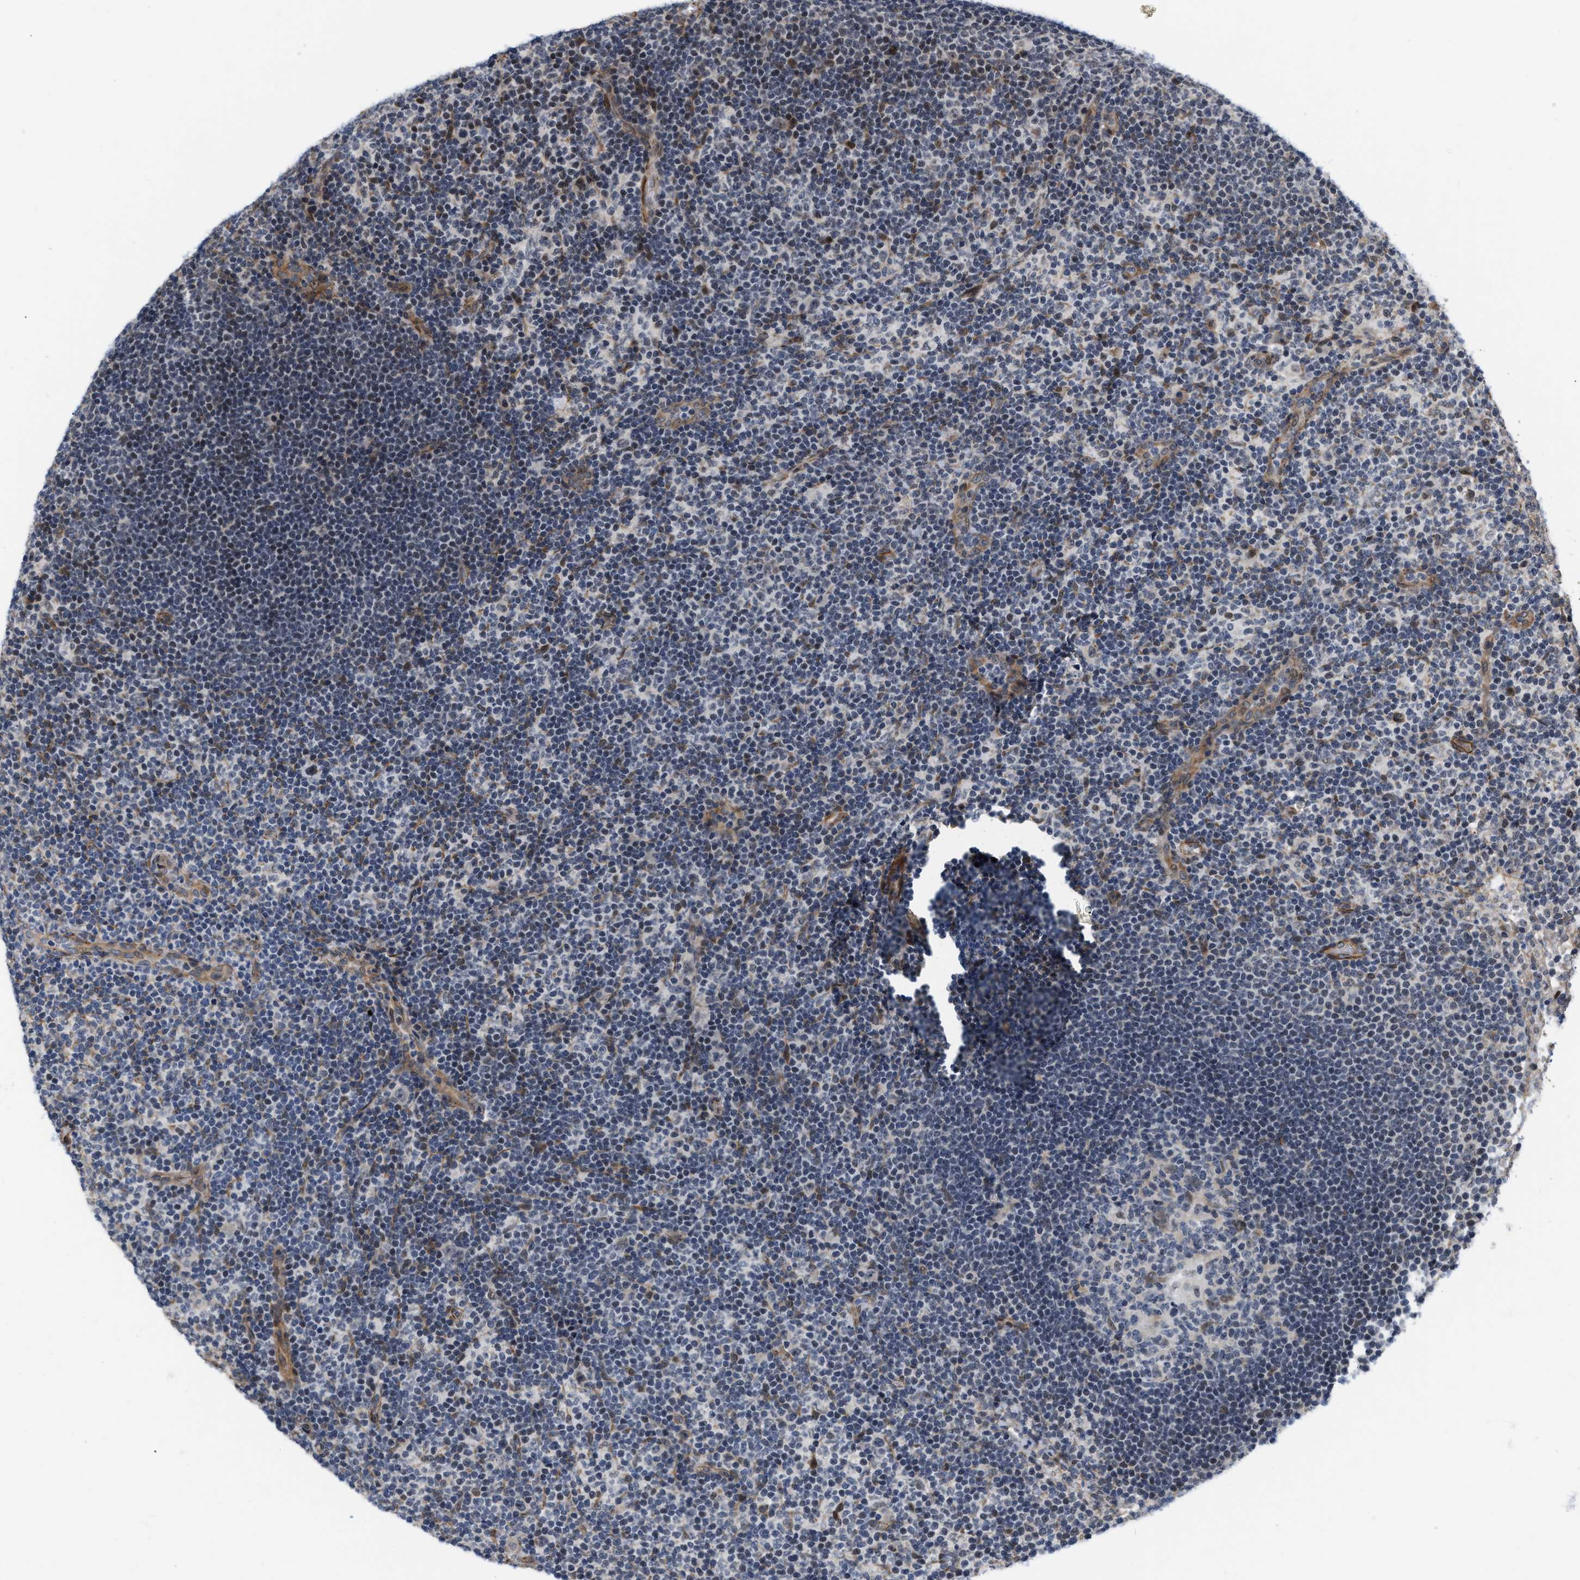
{"staining": {"intensity": "moderate", "quantity": "<25%", "location": "cytoplasmic/membranous,nuclear"}, "tissue": "lymph node", "cell_type": "Germinal center cells", "image_type": "normal", "snomed": [{"axis": "morphology", "description": "Normal tissue, NOS"}, {"axis": "morphology", "description": "Carcinoid, malignant, NOS"}, {"axis": "topography", "description": "Lymph node"}], "caption": "Protein expression by immunohistochemistry reveals moderate cytoplasmic/membranous,nuclear expression in approximately <25% of germinal center cells in unremarkable lymph node. Immunohistochemistry stains the protein of interest in brown and the nuclei are stained blue.", "gene": "GPRASP2", "patient": {"sex": "male", "age": 47}}